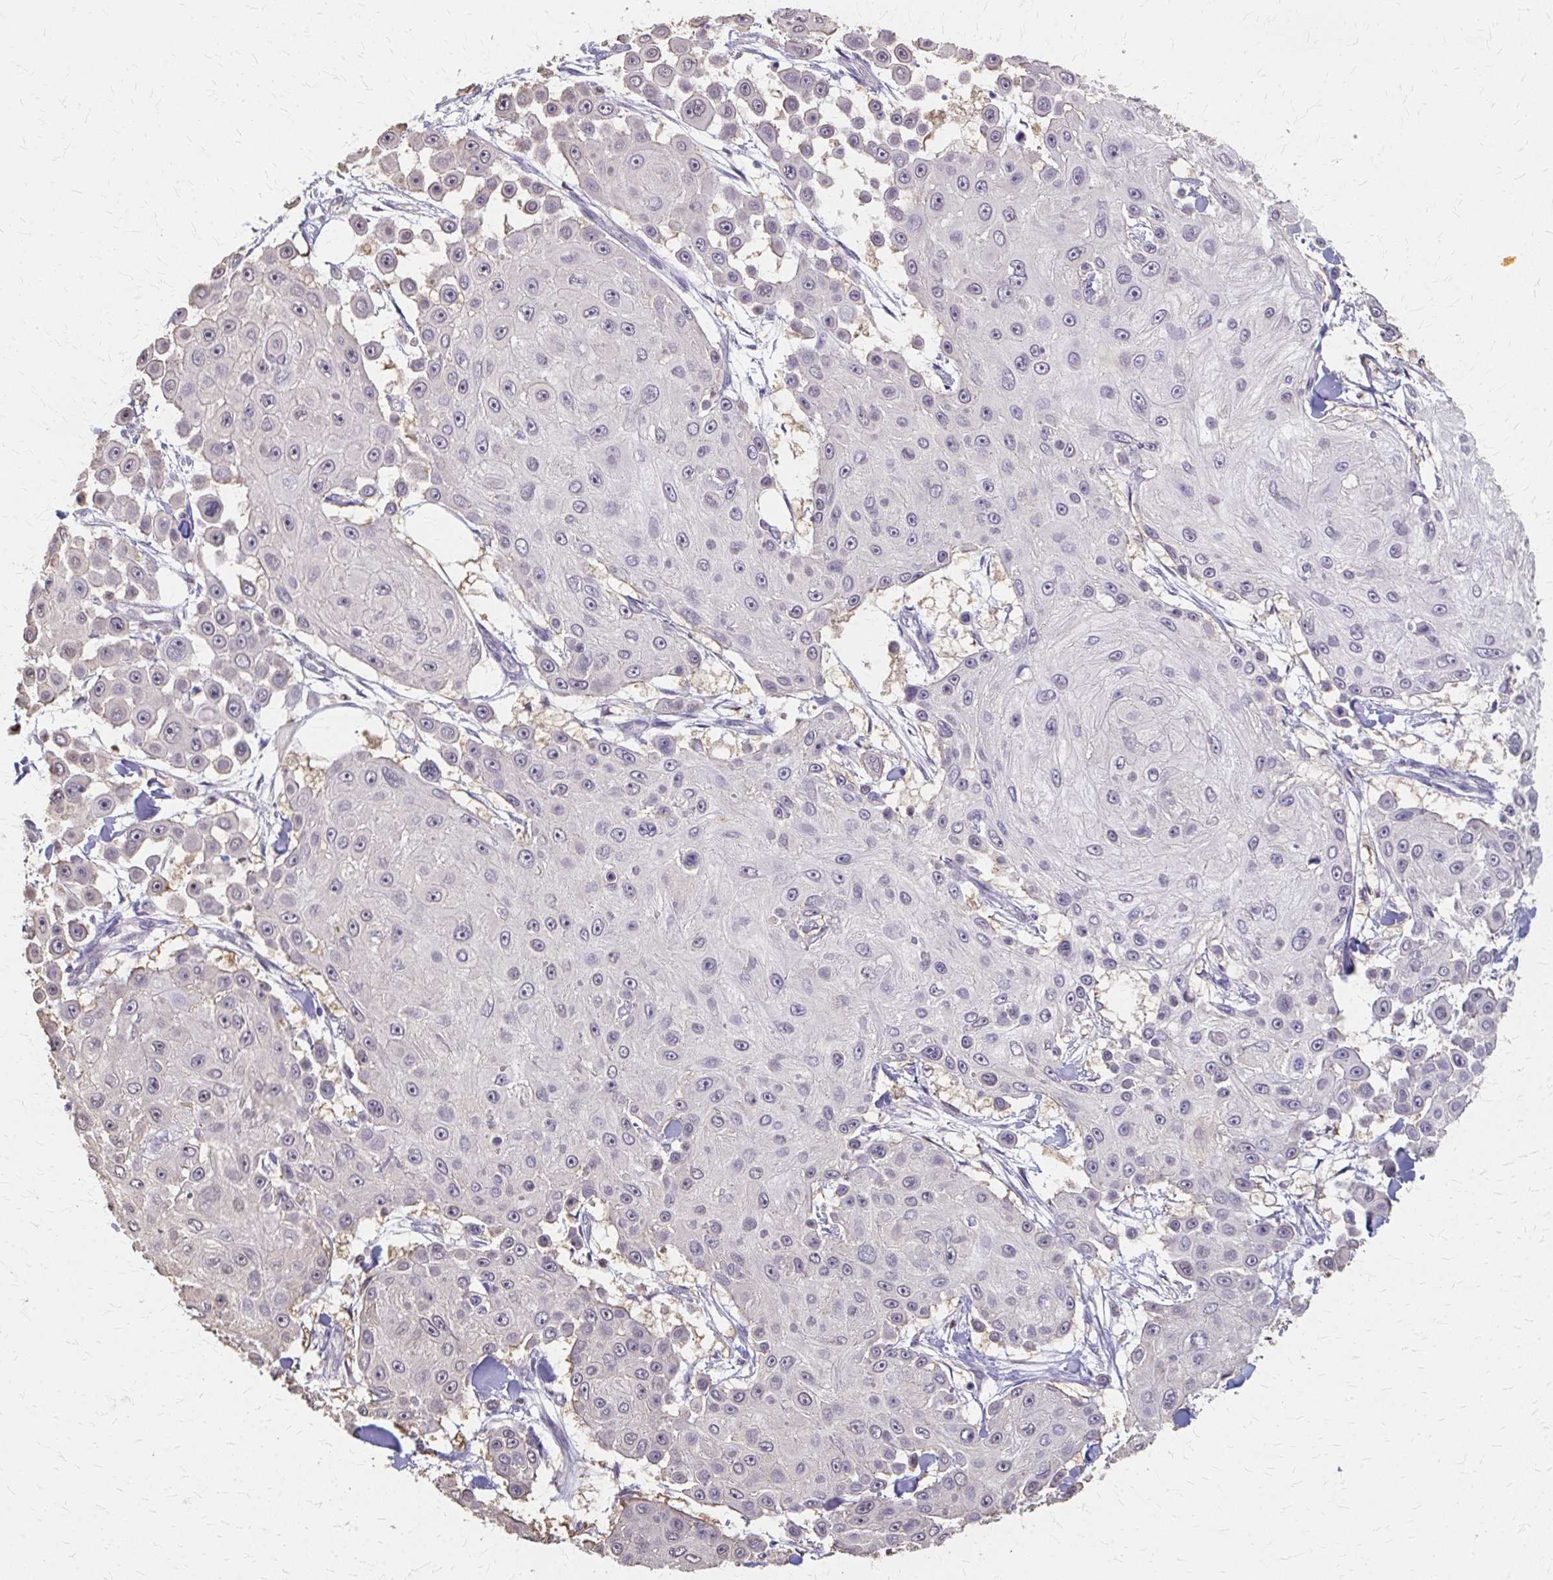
{"staining": {"intensity": "negative", "quantity": "none", "location": "none"}, "tissue": "skin cancer", "cell_type": "Tumor cells", "image_type": "cancer", "snomed": [{"axis": "morphology", "description": "Squamous cell carcinoma, NOS"}, {"axis": "topography", "description": "Skin"}], "caption": "The immunohistochemistry image has no significant staining in tumor cells of squamous cell carcinoma (skin) tissue.", "gene": "RABGAP1L", "patient": {"sex": "male", "age": 67}}